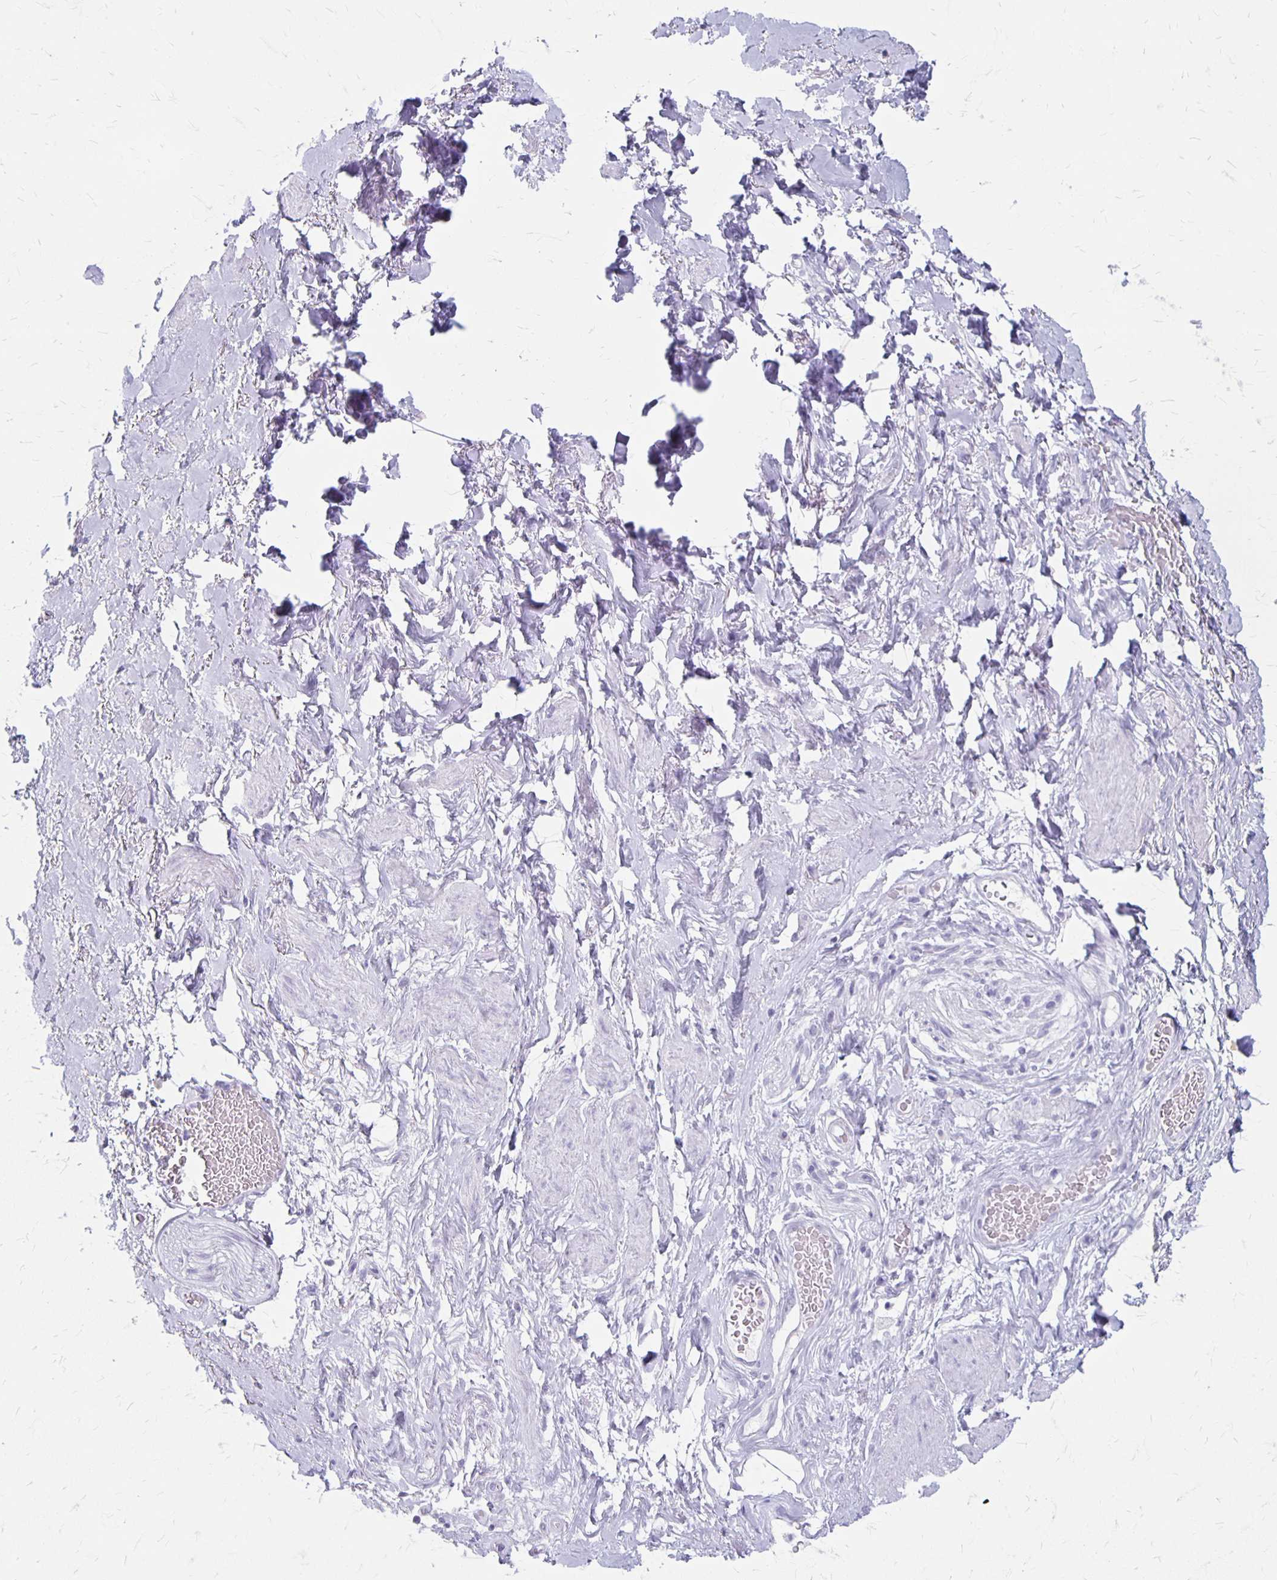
{"staining": {"intensity": "negative", "quantity": "none", "location": "none"}, "tissue": "adipose tissue", "cell_type": "Adipocytes", "image_type": "normal", "snomed": [{"axis": "morphology", "description": "Normal tissue, NOS"}, {"axis": "topography", "description": "Vagina"}, {"axis": "topography", "description": "Peripheral nerve tissue"}], "caption": "This is a image of immunohistochemistry staining of benign adipose tissue, which shows no positivity in adipocytes.", "gene": "MAGEC2", "patient": {"sex": "female", "age": 71}}